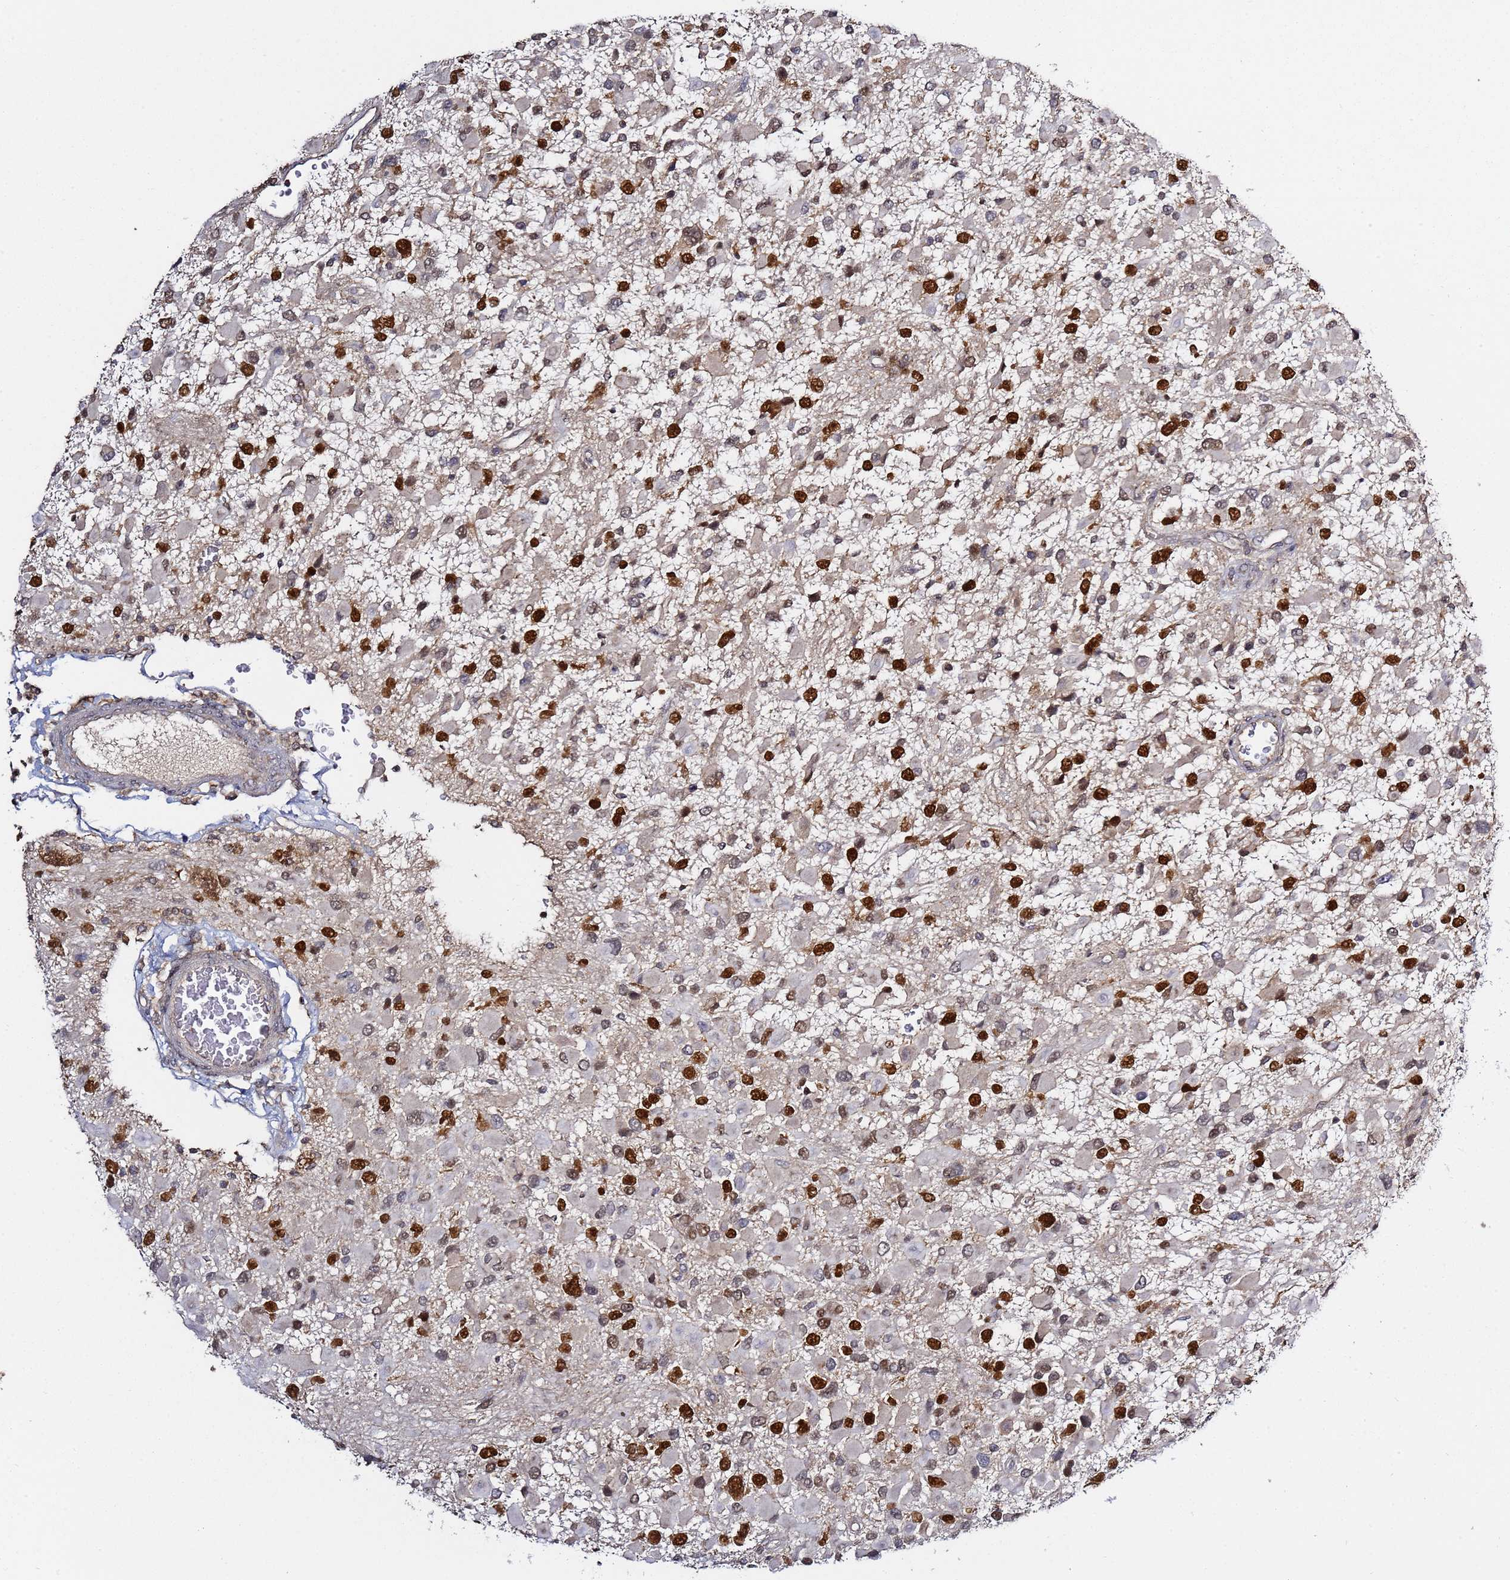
{"staining": {"intensity": "strong", "quantity": "25%-75%", "location": "nuclear"}, "tissue": "glioma", "cell_type": "Tumor cells", "image_type": "cancer", "snomed": [{"axis": "morphology", "description": "Glioma, malignant, High grade"}, {"axis": "topography", "description": "Brain"}], "caption": "Glioma stained with immunohistochemistry demonstrates strong nuclear positivity in about 25%-75% of tumor cells. The protein of interest is shown in brown color, while the nuclei are stained blue.", "gene": "RCOR2", "patient": {"sex": "male", "age": 53}}